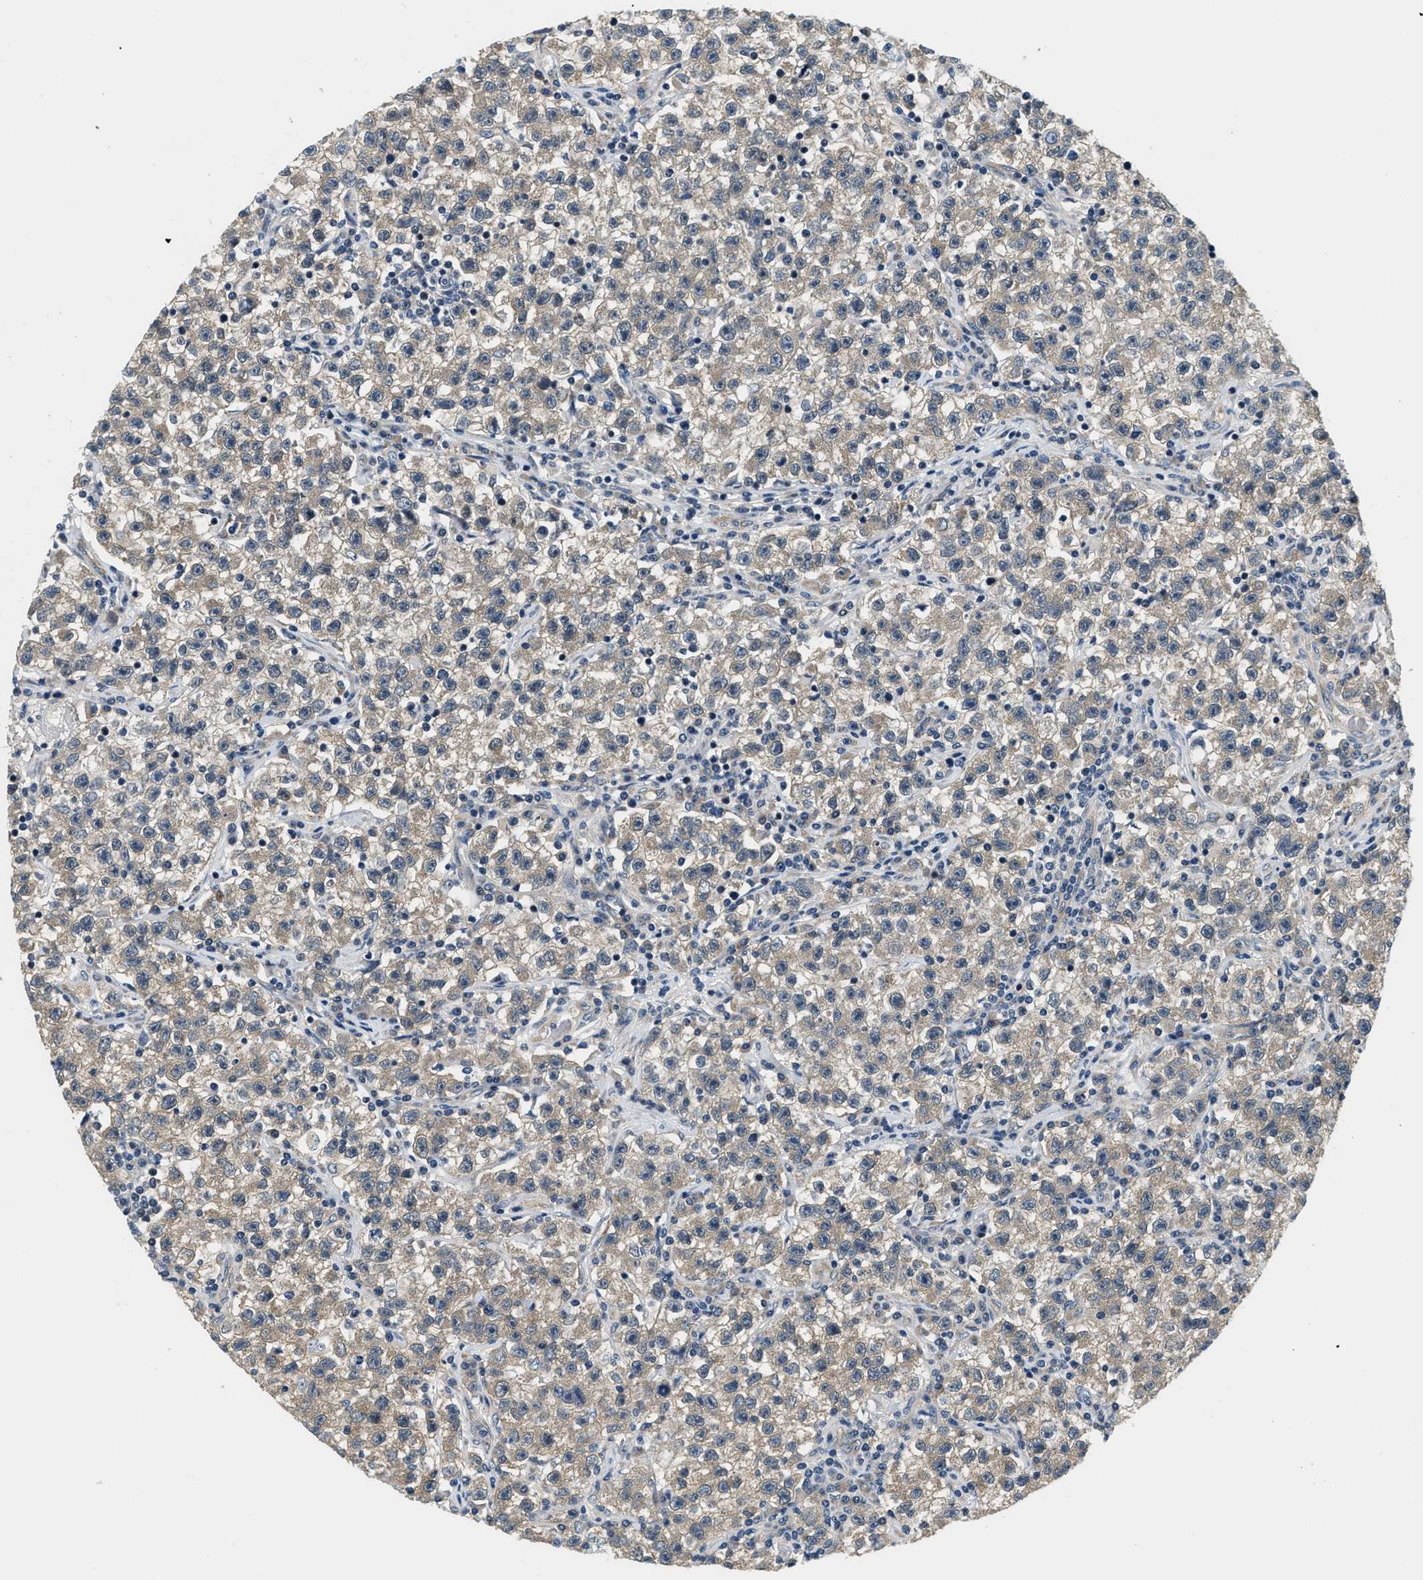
{"staining": {"intensity": "weak", "quantity": ">75%", "location": "cytoplasmic/membranous"}, "tissue": "testis cancer", "cell_type": "Tumor cells", "image_type": "cancer", "snomed": [{"axis": "morphology", "description": "Seminoma, NOS"}, {"axis": "topography", "description": "Testis"}], "caption": "About >75% of tumor cells in human testis cancer (seminoma) display weak cytoplasmic/membranous protein positivity as visualized by brown immunohistochemical staining.", "gene": "YAE1", "patient": {"sex": "male", "age": 22}}